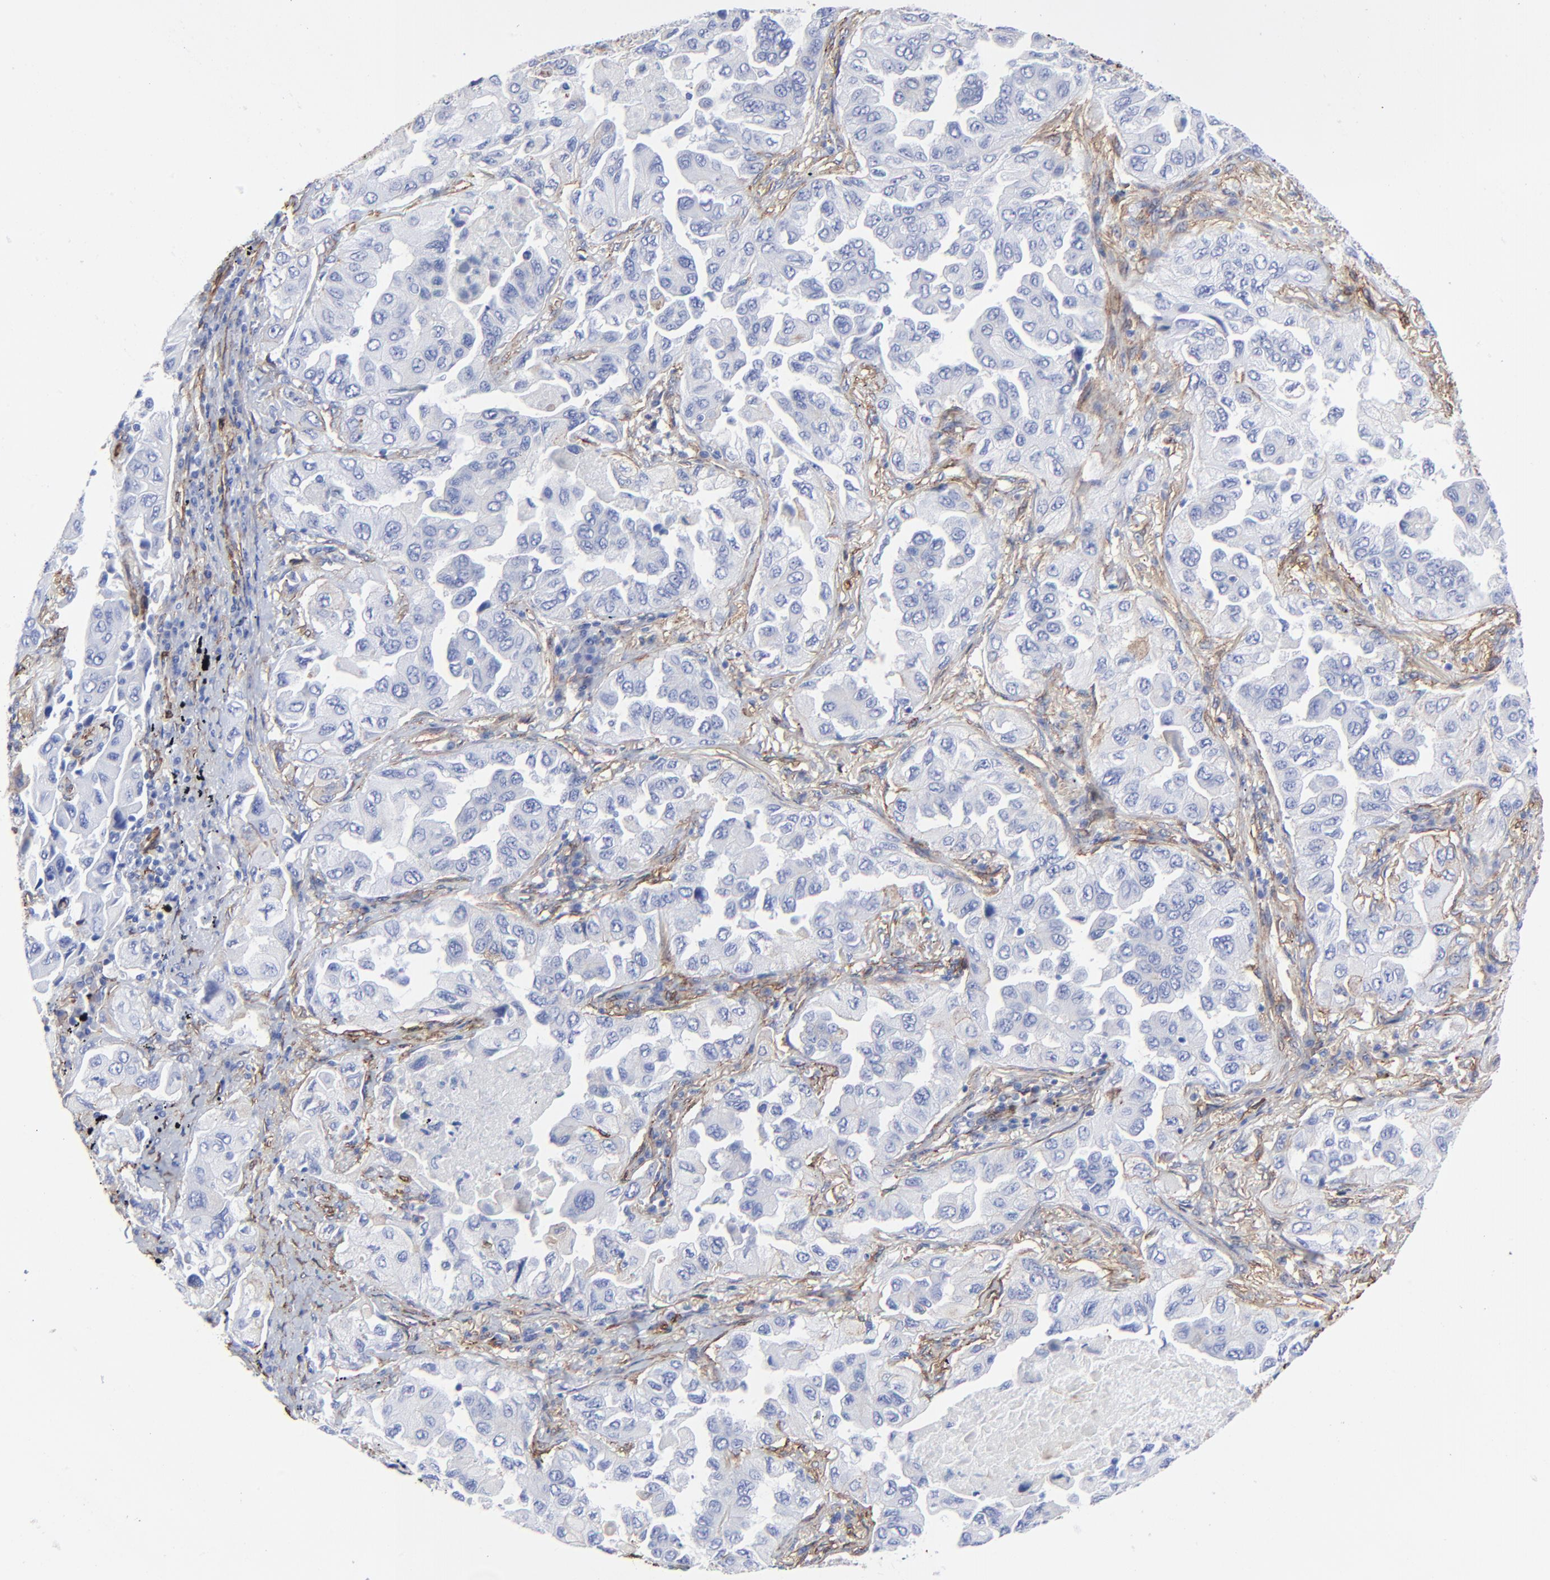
{"staining": {"intensity": "negative", "quantity": "none", "location": "none"}, "tissue": "lung cancer", "cell_type": "Tumor cells", "image_type": "cancer", "snomed": [{"axis": "morphology", "description": "Adenocarcinoma, NOS"}, {"axis": "topography", "description": "Lung"}], "caption": "Histopathology image shows no protein positivity in tumor cells of lung adenocarcinoma tissue.", "gene": "CAV1", "patient": {"sex": "female", "age": 65}}